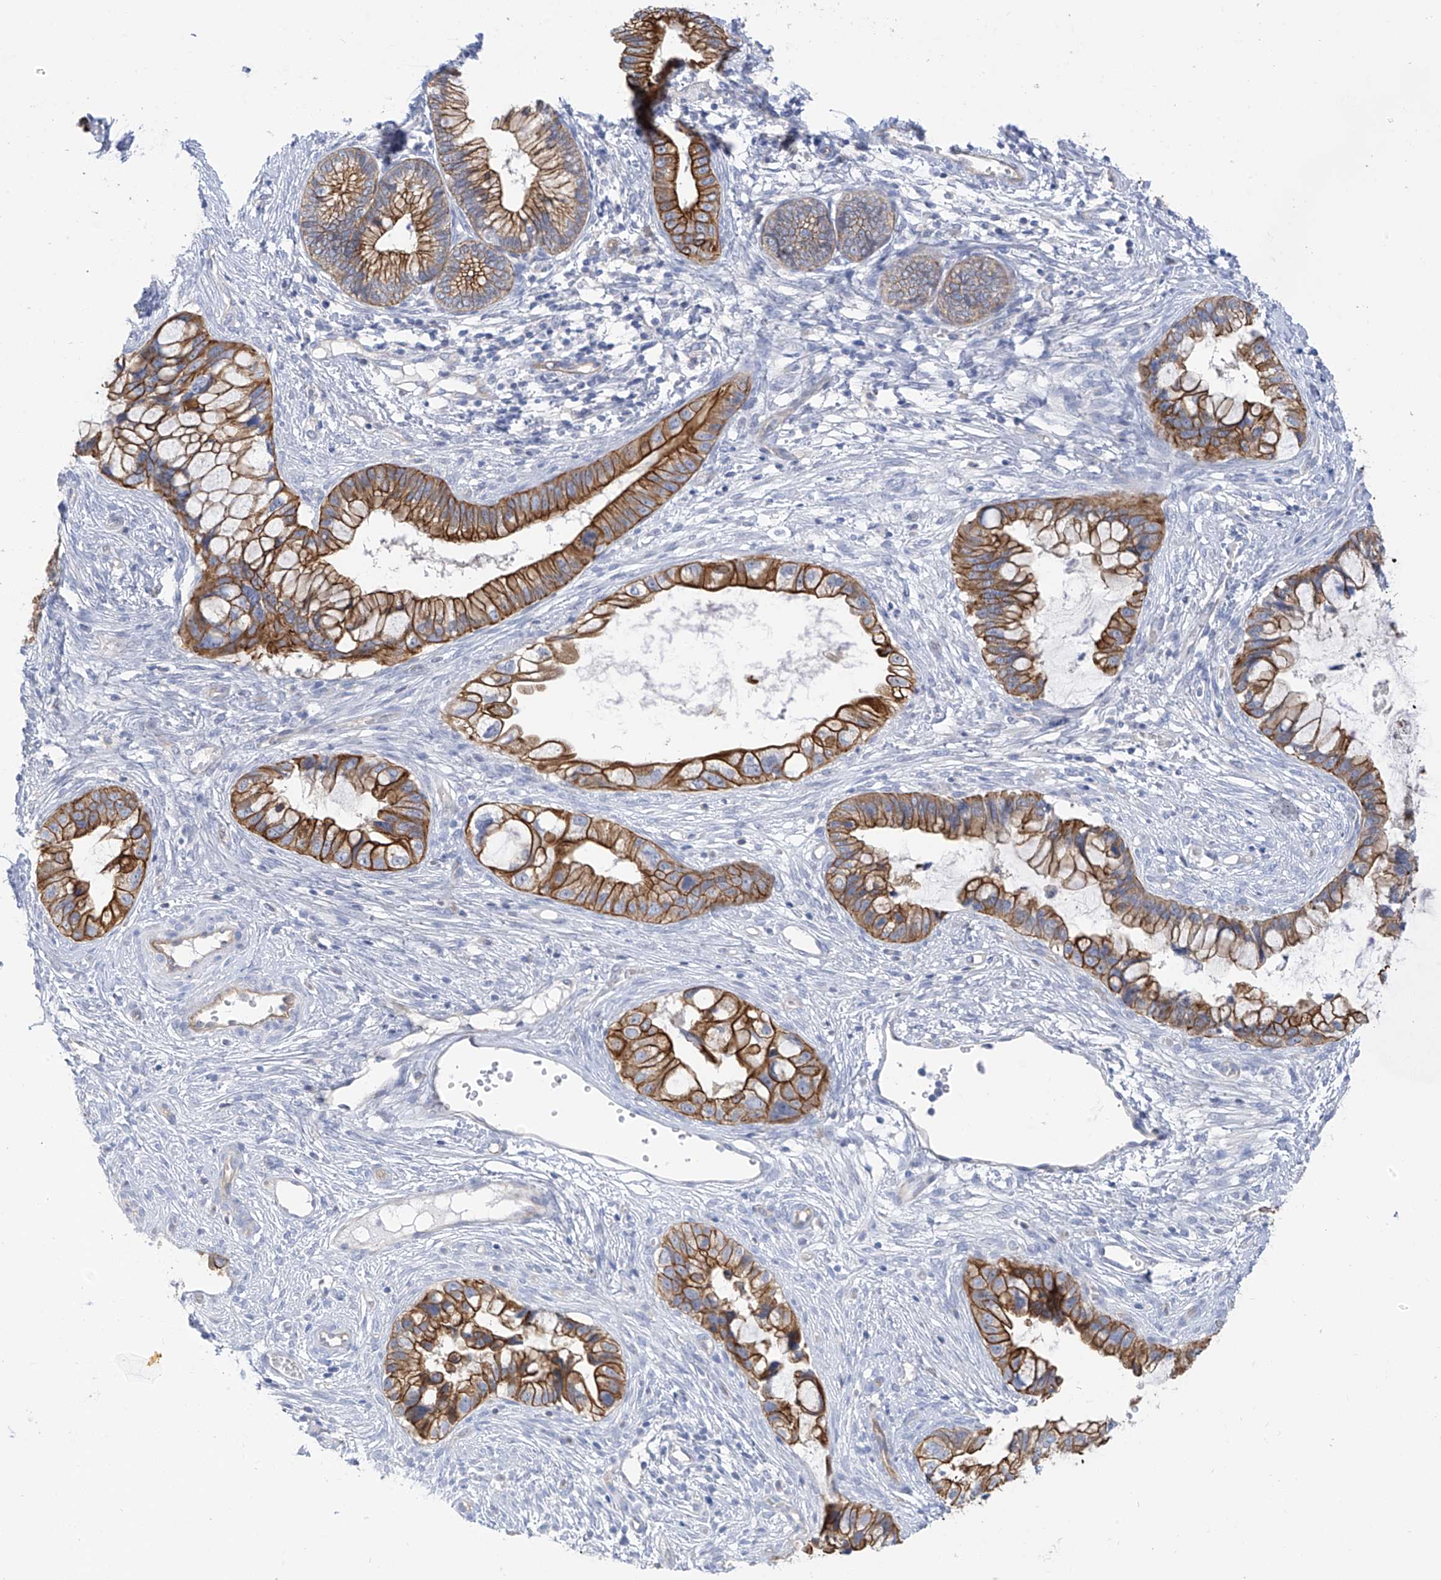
{"staining": {"intensity": "strong", "quantity": ">75%", "location": "cytoplasmic/membranous"}, "tissue": "cervical cancer", "cell_type": "Tumor cells", "image_type": "cancer", "snomed": [{"axis": "morphology", "description": "Adenocarcinoma, NOS"}, {"axis": "topography", "description": "Cervix"}], "caption": "Cervical adenocarcinoma tissue shows strong cytoplasmic/membranous positivity in approximately >75% of tumor cells, visualized by immunohistochemistry.", "gene": "PIK3C2B", "patient": {"sex": "female", "age": 44}}